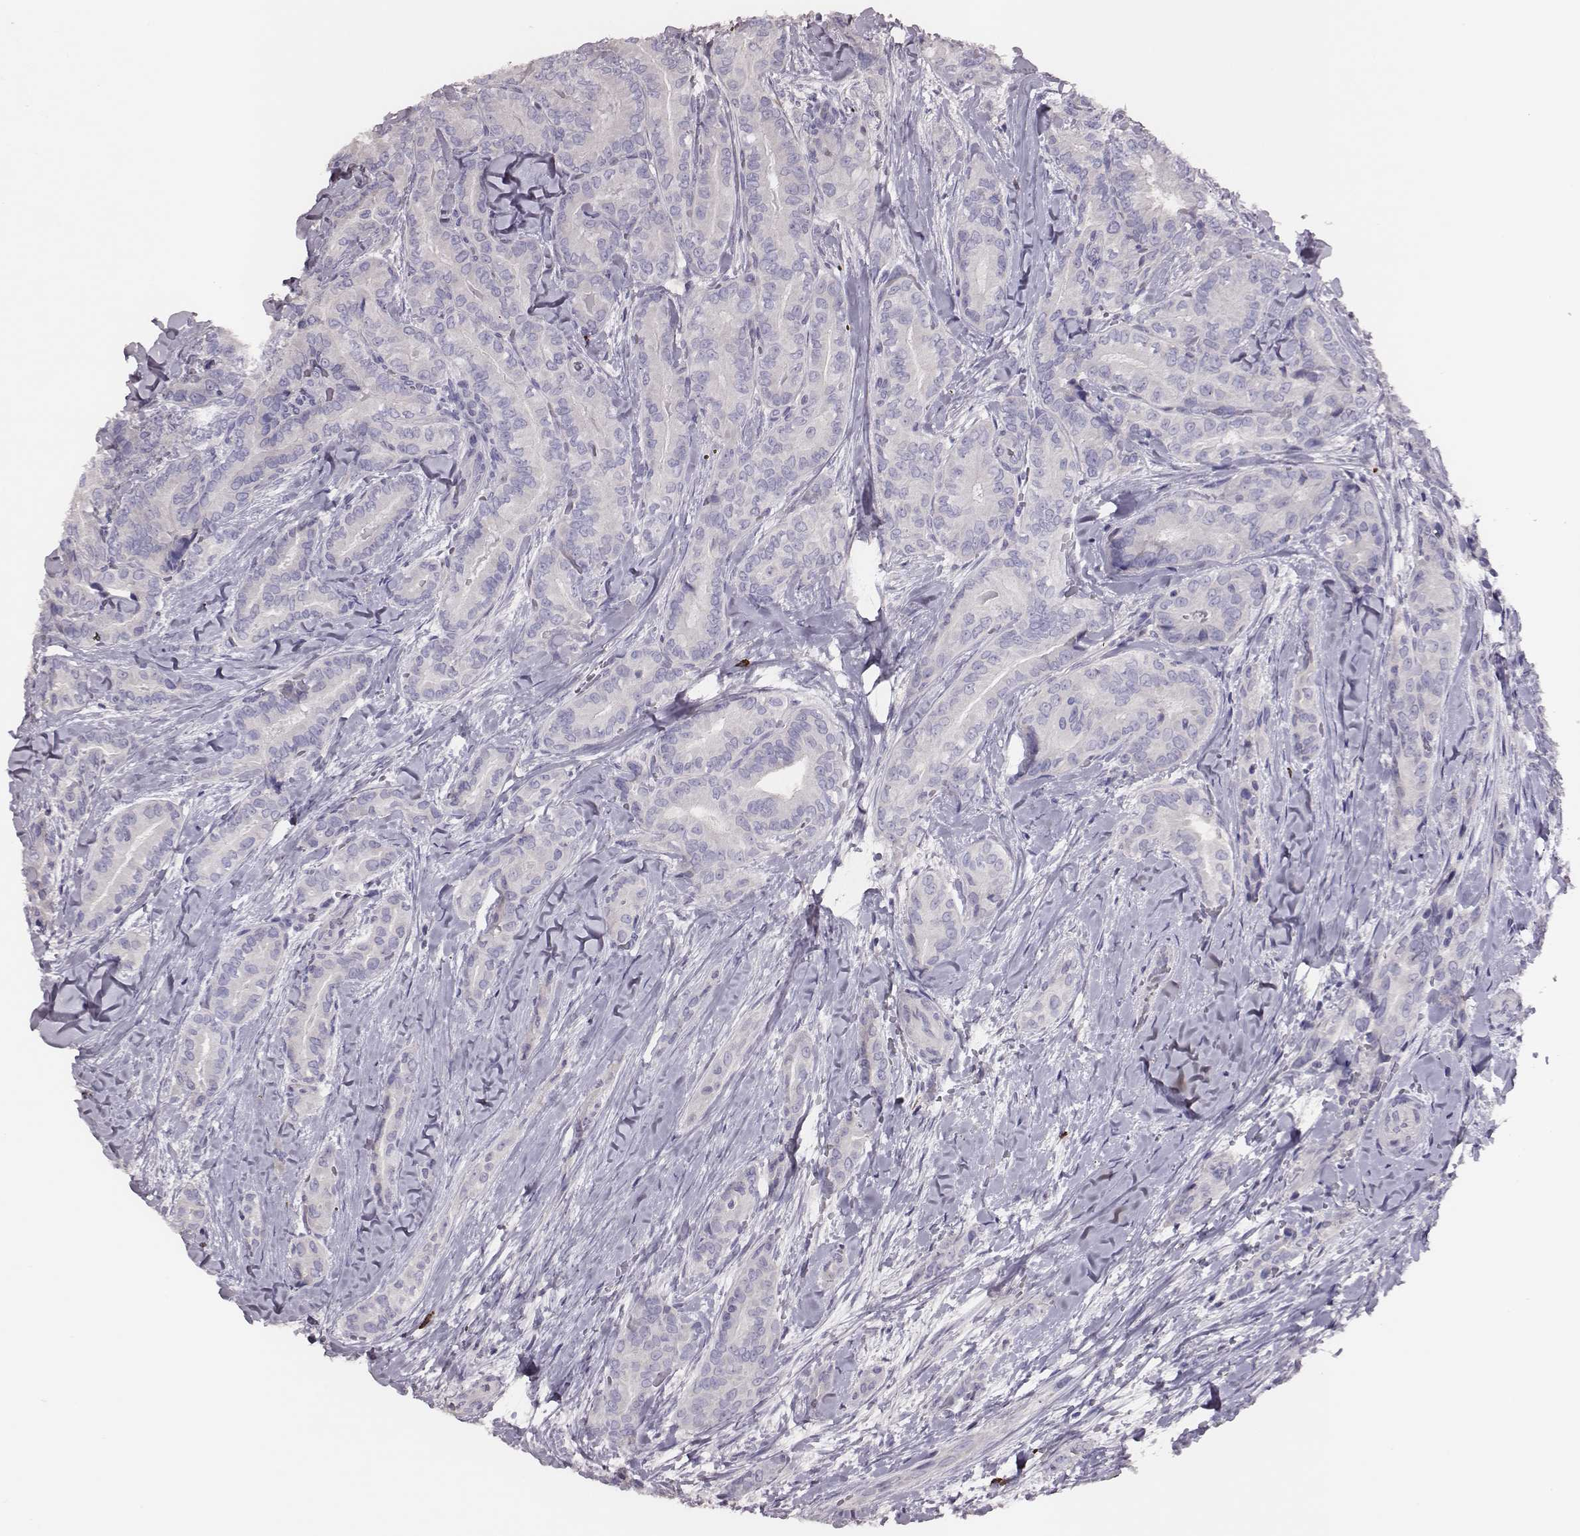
{"staining": {"intensity": "negative", "quantity": "none", "location": "none"}, "tissue": "thyroid cancer", "cell_type": "Tumor cells", "image_type": "cancer", "snomed": [{"axis": "morphology", "description": "Papillary adenocarcinoma, NOS"}, {"axis": "topography", "description": "Thyroid gland"}], "caption": "High magnification brightfield microscopy of thyroid cancer stained with DAB (3,3'-diaminobenzidine) (brown) and counterstained with hematoxylin (blue): tumor cells show no significant positivity.", "gene": "P2RY10", "patient": {"sex": "male", "age": 61}}